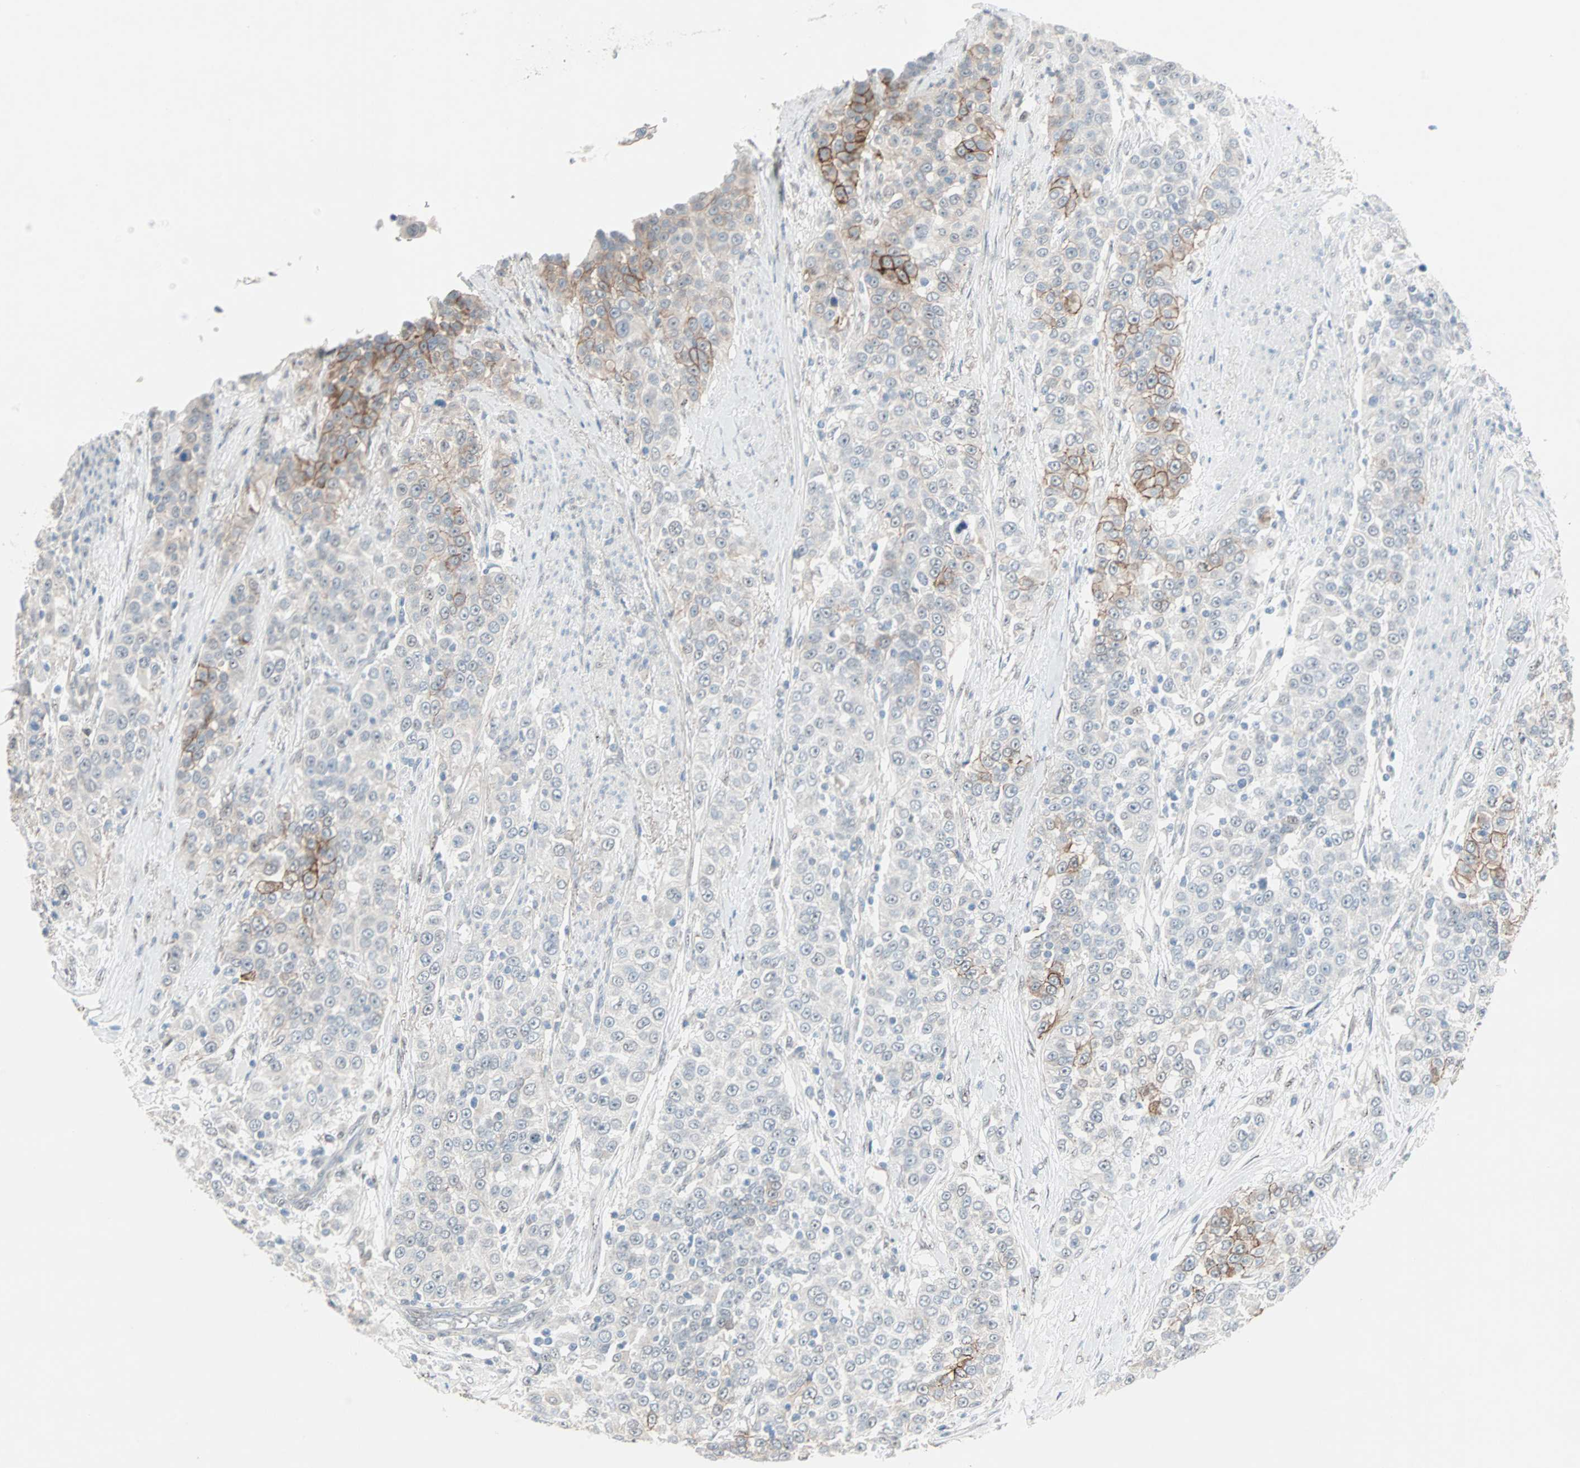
{"staining": {"intensity": "moderate", "quantity": "<25%", "location": "cytoplasmic/membranous"}, "tissue": "urothelial cancer", "cell_type": "Tumor cells", "image_type": "cancer", "snomed": [{"axis": "morphology", "description": "Urothelial carcinoma, High grade"}, {"axis": "topography", "description": "Urinary bladder"}], "caption": "Urothelial cancer tissue demonstrates moderate cytoplasmic/membranous staining in approximately <25% of tumor cells, visualized by immunohistochemistry.", "gene": "CAND2", "patient": {"sex": "female", "age": 80}}